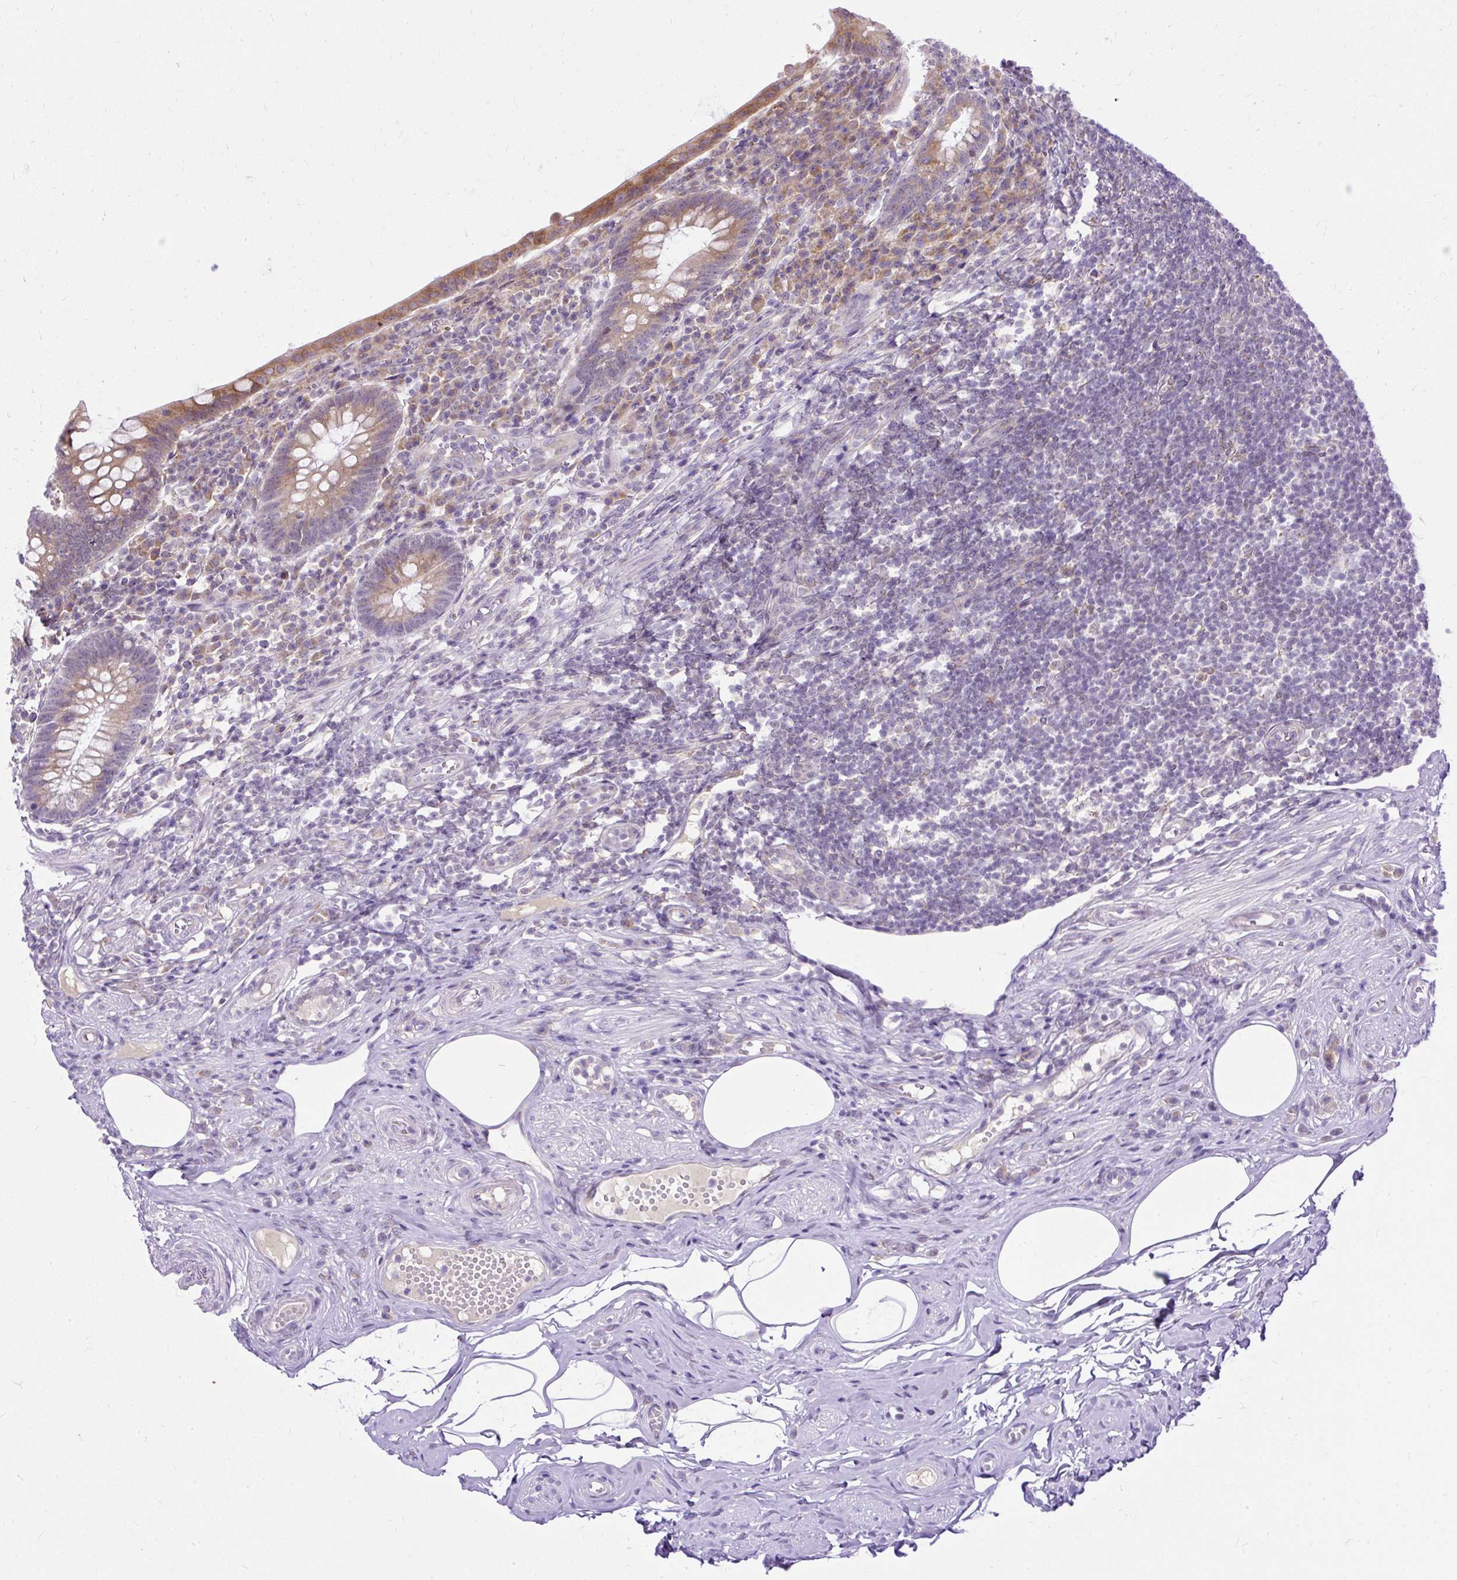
{"staining": {"intensity": "moderate", "quantity": ">75%", "location": "cytoplasmic/membranous"}, "tissue": "appendix", "cell_type": "Glandular cells", "image_type": "normal", "snomed": [{"axis": "morphology", "description": "Normal tissue, NOS"}, {"axis": "topography", "description": "Appendix"}], "caption": "Approximately >75% of glandular cells in benign human appendix show moderate cytoplasmic/membranous protein positivity as visualized by brown immunohistochemical staining.", "gene": "AMFR", "patient": {"sex": "female", "age": 56}}